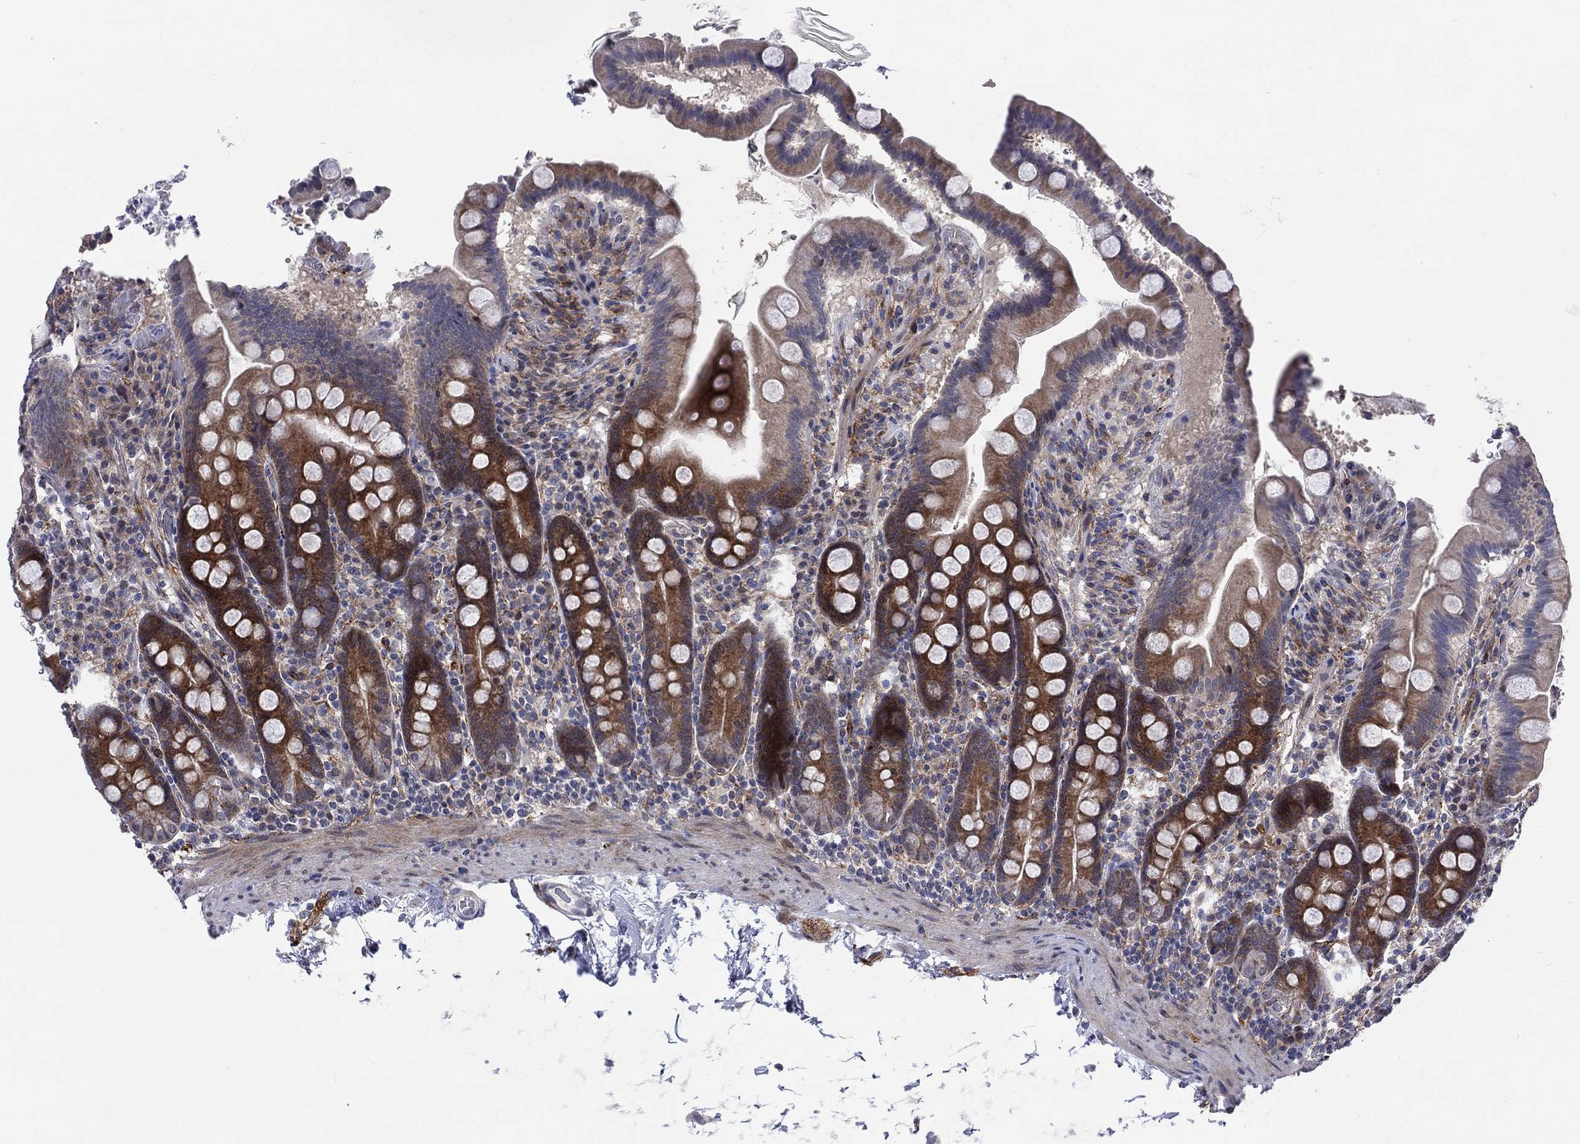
{"staining": {"intensity": "strong", "quantity": "25%-75%", "location": "cytoplasmic/membranous"}, "tissue": "duodenum", "cell_type": "Glandular cells", "image_type": "normal", "snomed": [{"axis": "morphology", "description": "Normal tissue, NOS"}, {"axis": "topography", "description": "Duodenum"}], "caption": "Protein expression analysis of unremarkable human duodenum reveals strong cytoplasmic/membranous staining in approximately 25%-75% of glandular cells.", "gene": "SLC35F2", "patient": {"sex": "male", "age": 59}}